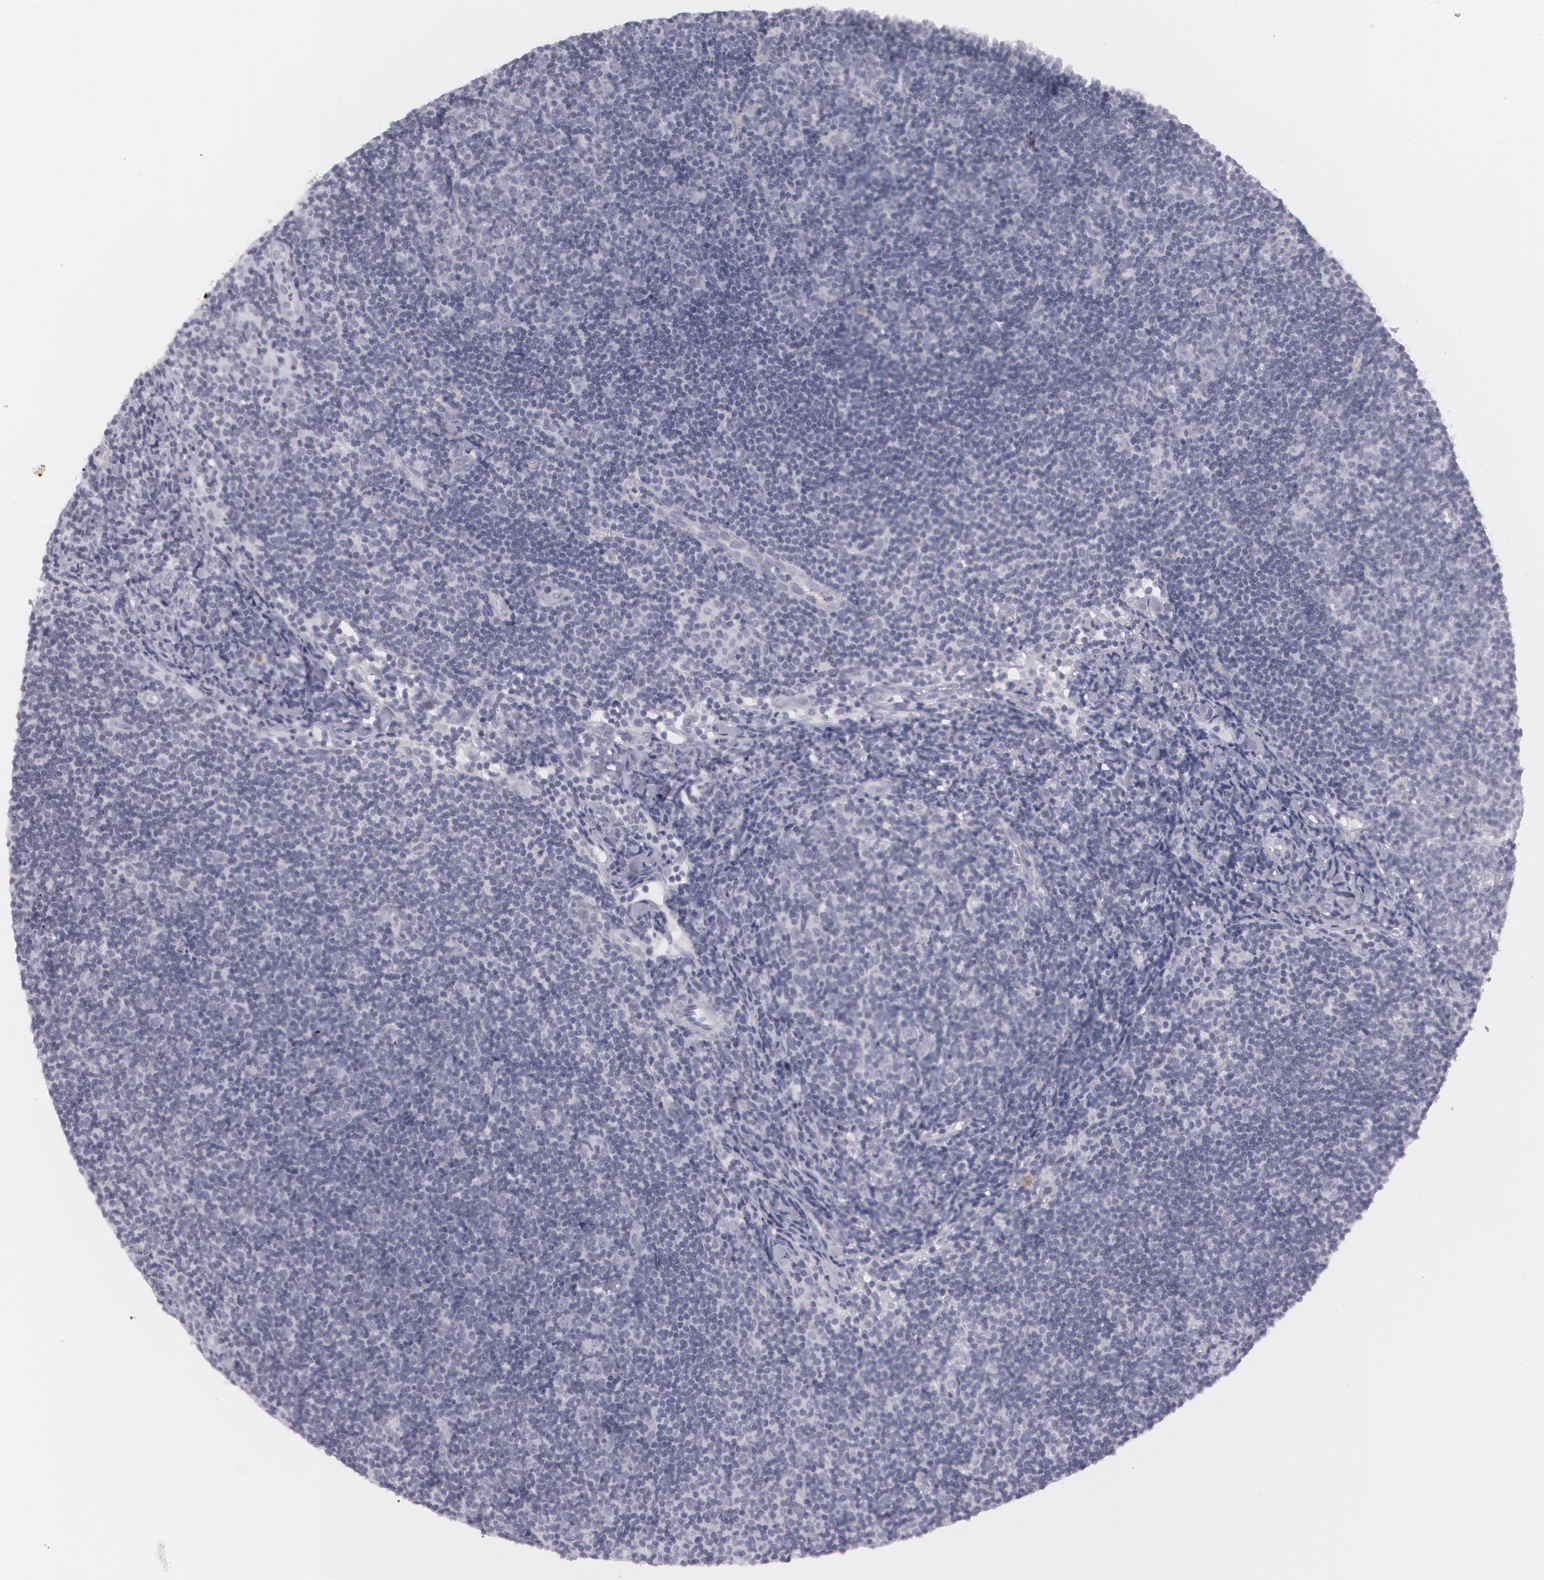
{"staining": {"intensity": "negative", "quantity": "none", "location": "none"}, "tissue": "lymphoma", "cell_type": "Tumor cells", "image_type": "cancer", "snomed": [{"axis": "morphology", "description": "Malignant lymphoma, non-Hodgkin's type, Low grade"}, {"axis": "topography", "description": "Lymph node"}], "caption": "Human lymphoma stained for a protein using immunohistochemistry shows no staining in tumor cells.", "gene": "IL1RN", "patient": {"sex": "male", "age": 49}}